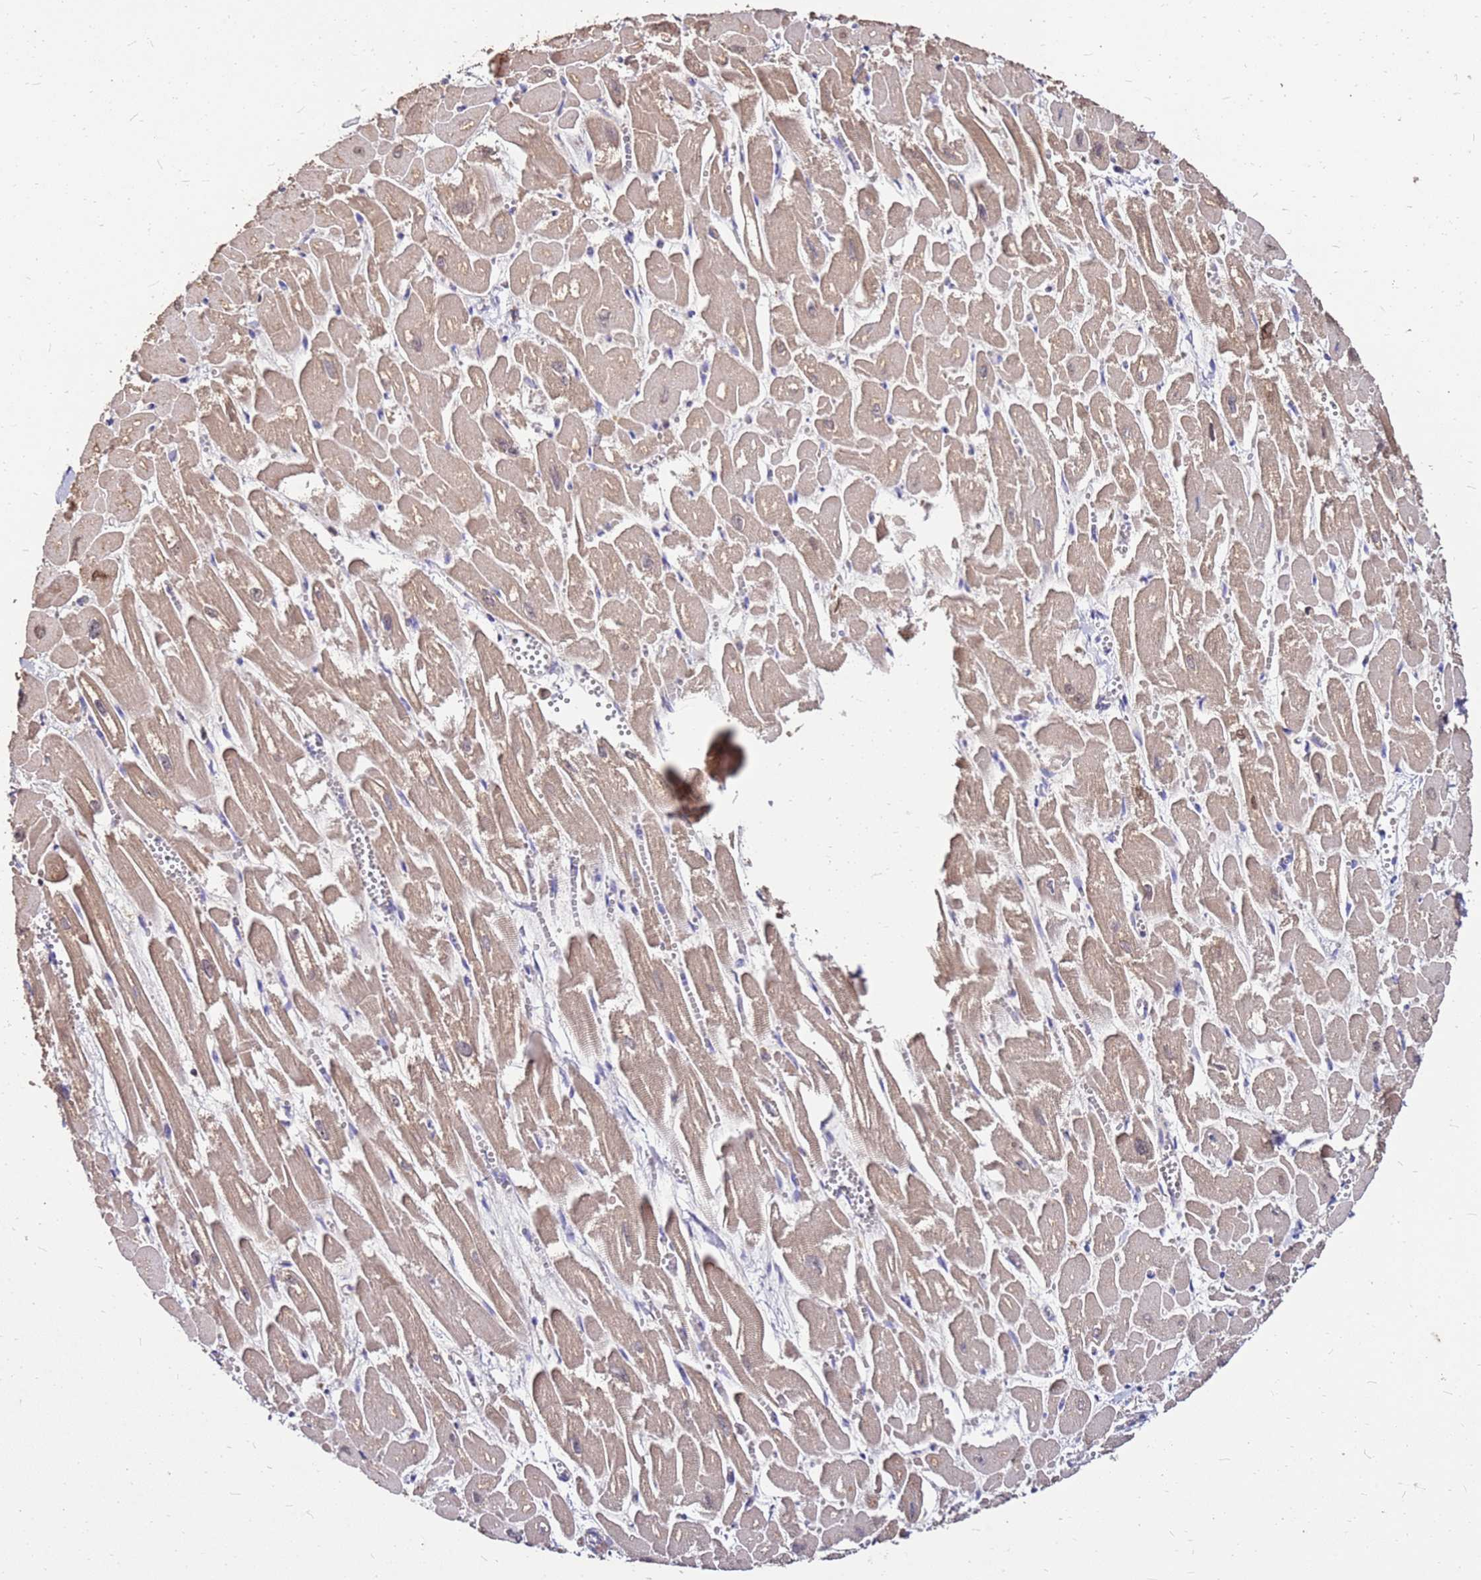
{"staining": {"intensity": "moderate", "quantity": "25%-75%", "location": "cytoplasmic/membranous"}, "tissue": "heart muscle", "cell_type": "Cardiomyocytes", "image_type": "normal", "snomed": [{"axis": "morphology", "description": "Normal tissue, NOS"}, {"axis": "topography", "description": "Heart"}], "caption": "DAB (3,3'-diaminobenzidine) immunohistochemical staining of benign human heart muscle reveals moderate cytoplasmic/membranous protein positivity in approximately 25%-75% of cardiomyocytes.", "gene": "EXD3", "patient": {"sex": "male", "age": 54}}